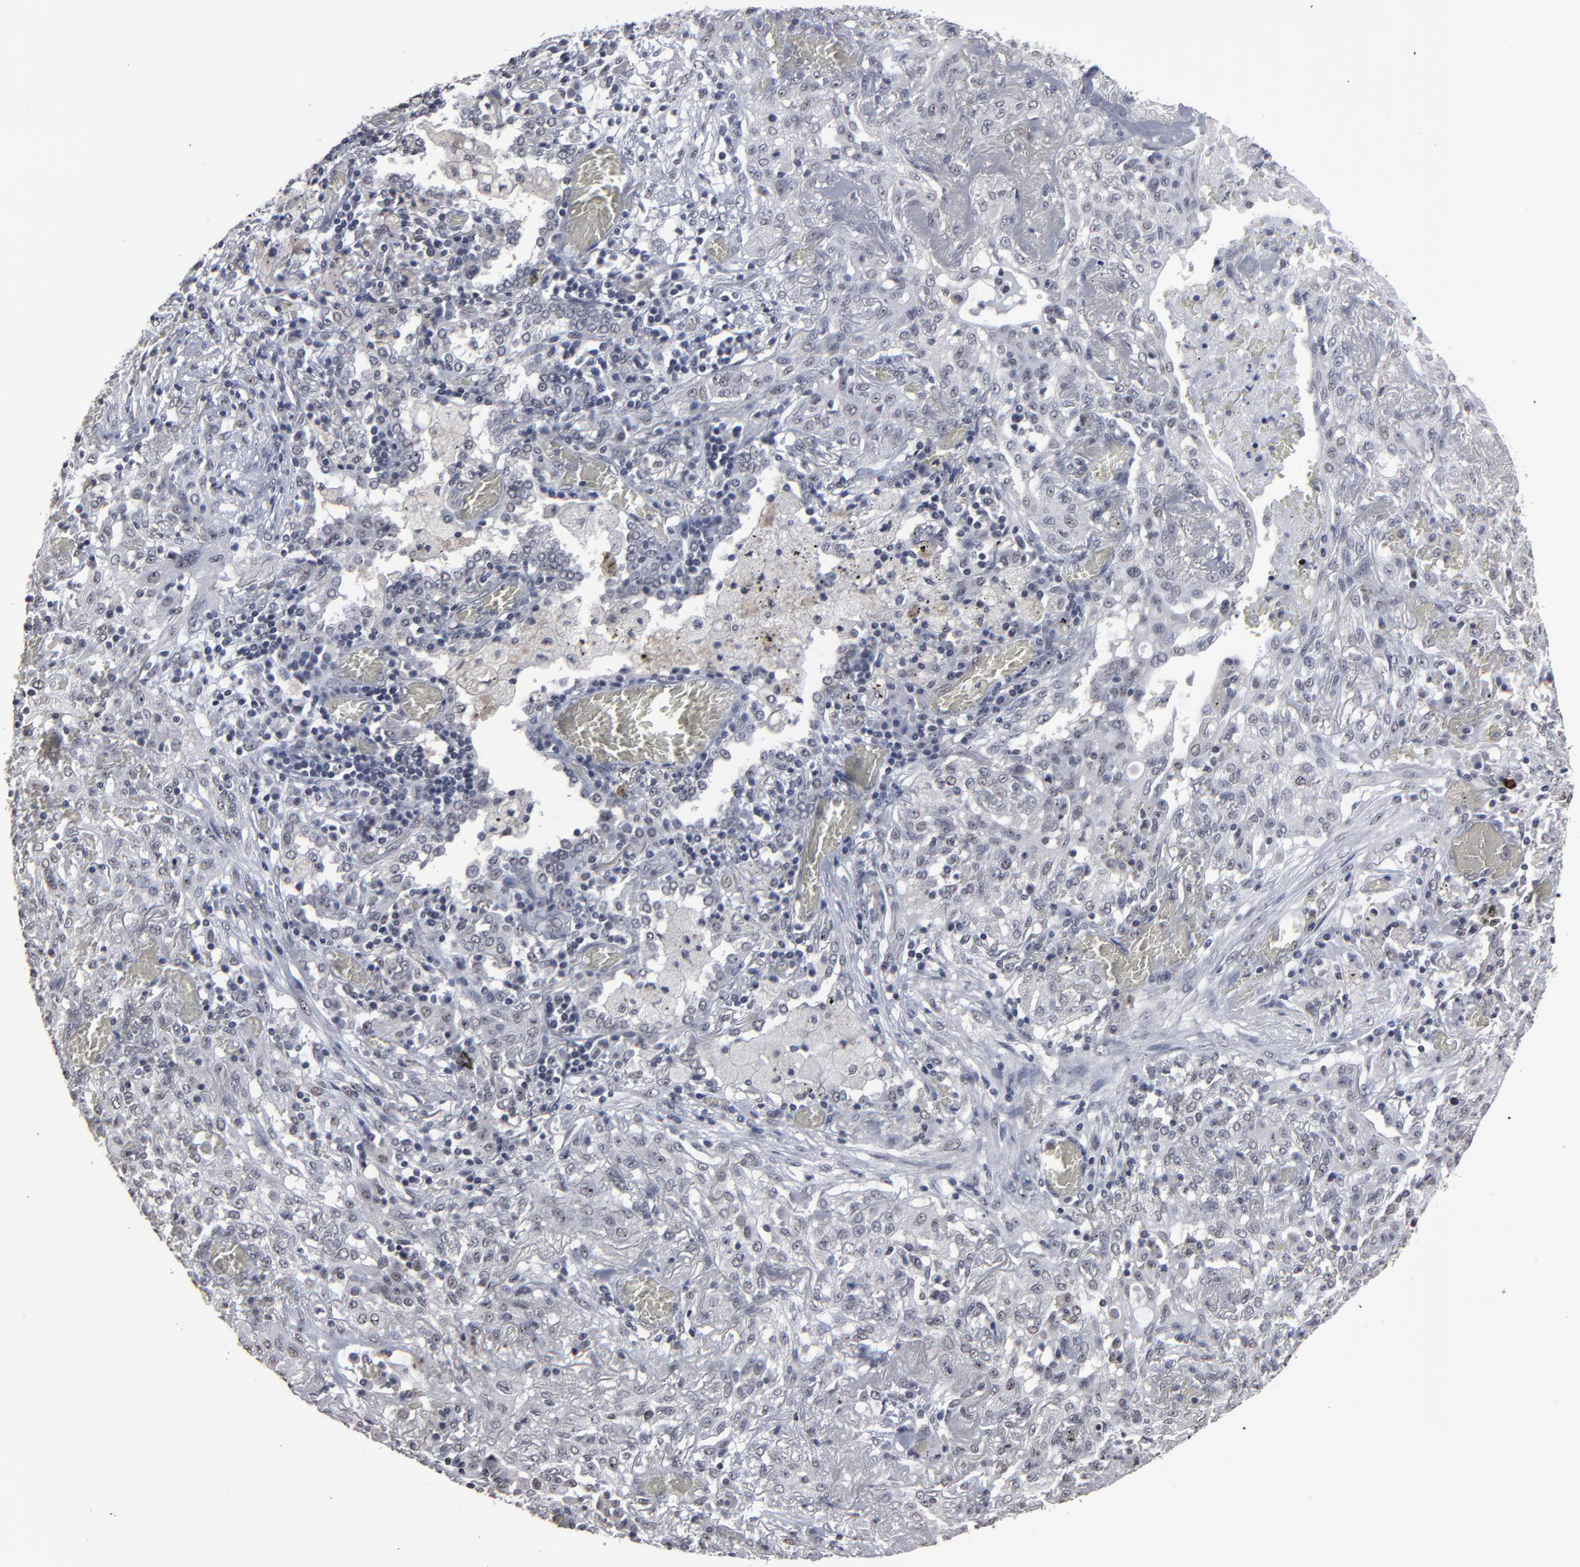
{"staining": {"intensity": "negative", "quantity": "none", "location": "none"}, "tissue": "lung cancer", "cell_type": "Tumor cells", "image_type": "cancer", "snomed": [{"axis": "morphology", "description": "Squamous cell carcinoma, NOS"}, {"axis": "topography", "description": "Lung"}], "caption": "High power microscopy micrograph of an immunohistochemistry (IHC) micrograph of lung cancer, revealing no significant expression in tumor cells.", "gene": "SSRP1", "patient": {"sex": "female", "age": 47}}